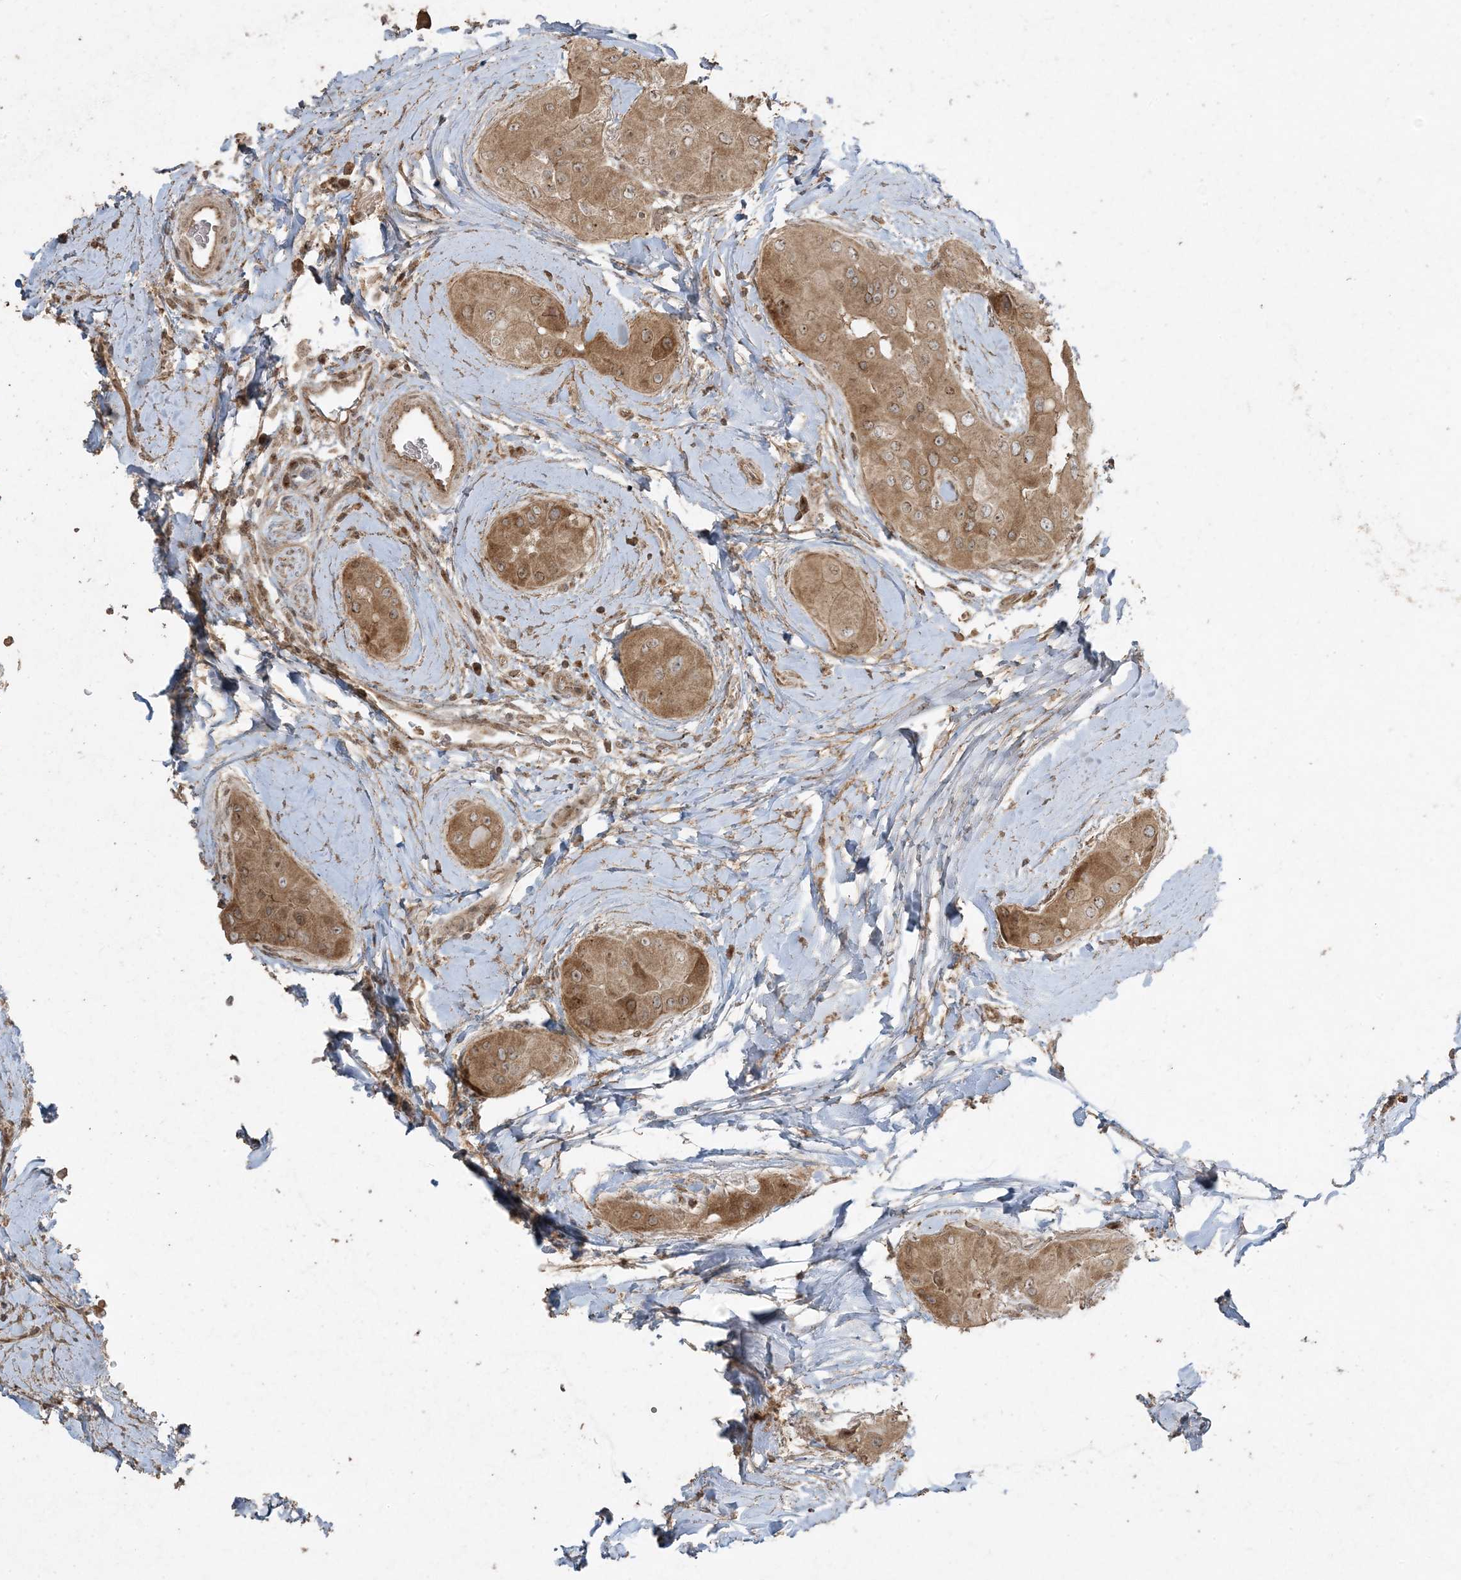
{"staining": {"intensity": "moderate", "quantity": ">75%", "location": "cytoplasmic/membranous,nuclear"}, "tissue": "thyroid cancer", "cell_type": "Tumor cells", "image_type": "cancer", "snomed": [{"axis": "morphology", "description": "Papillary adenocarcinoma, NOS"}, {"axis": "topography", "description": "Thyroid gland"}], "caption": "Thyroid papillary adenocarcinoma stained with DAB IHC reveals medium levels of moderate cytoplasmic/membranous and nuclear expression in about >75% of tumor cells.", "gene": "DDX19B", "patient": {"sex": "male", "age": 33}}